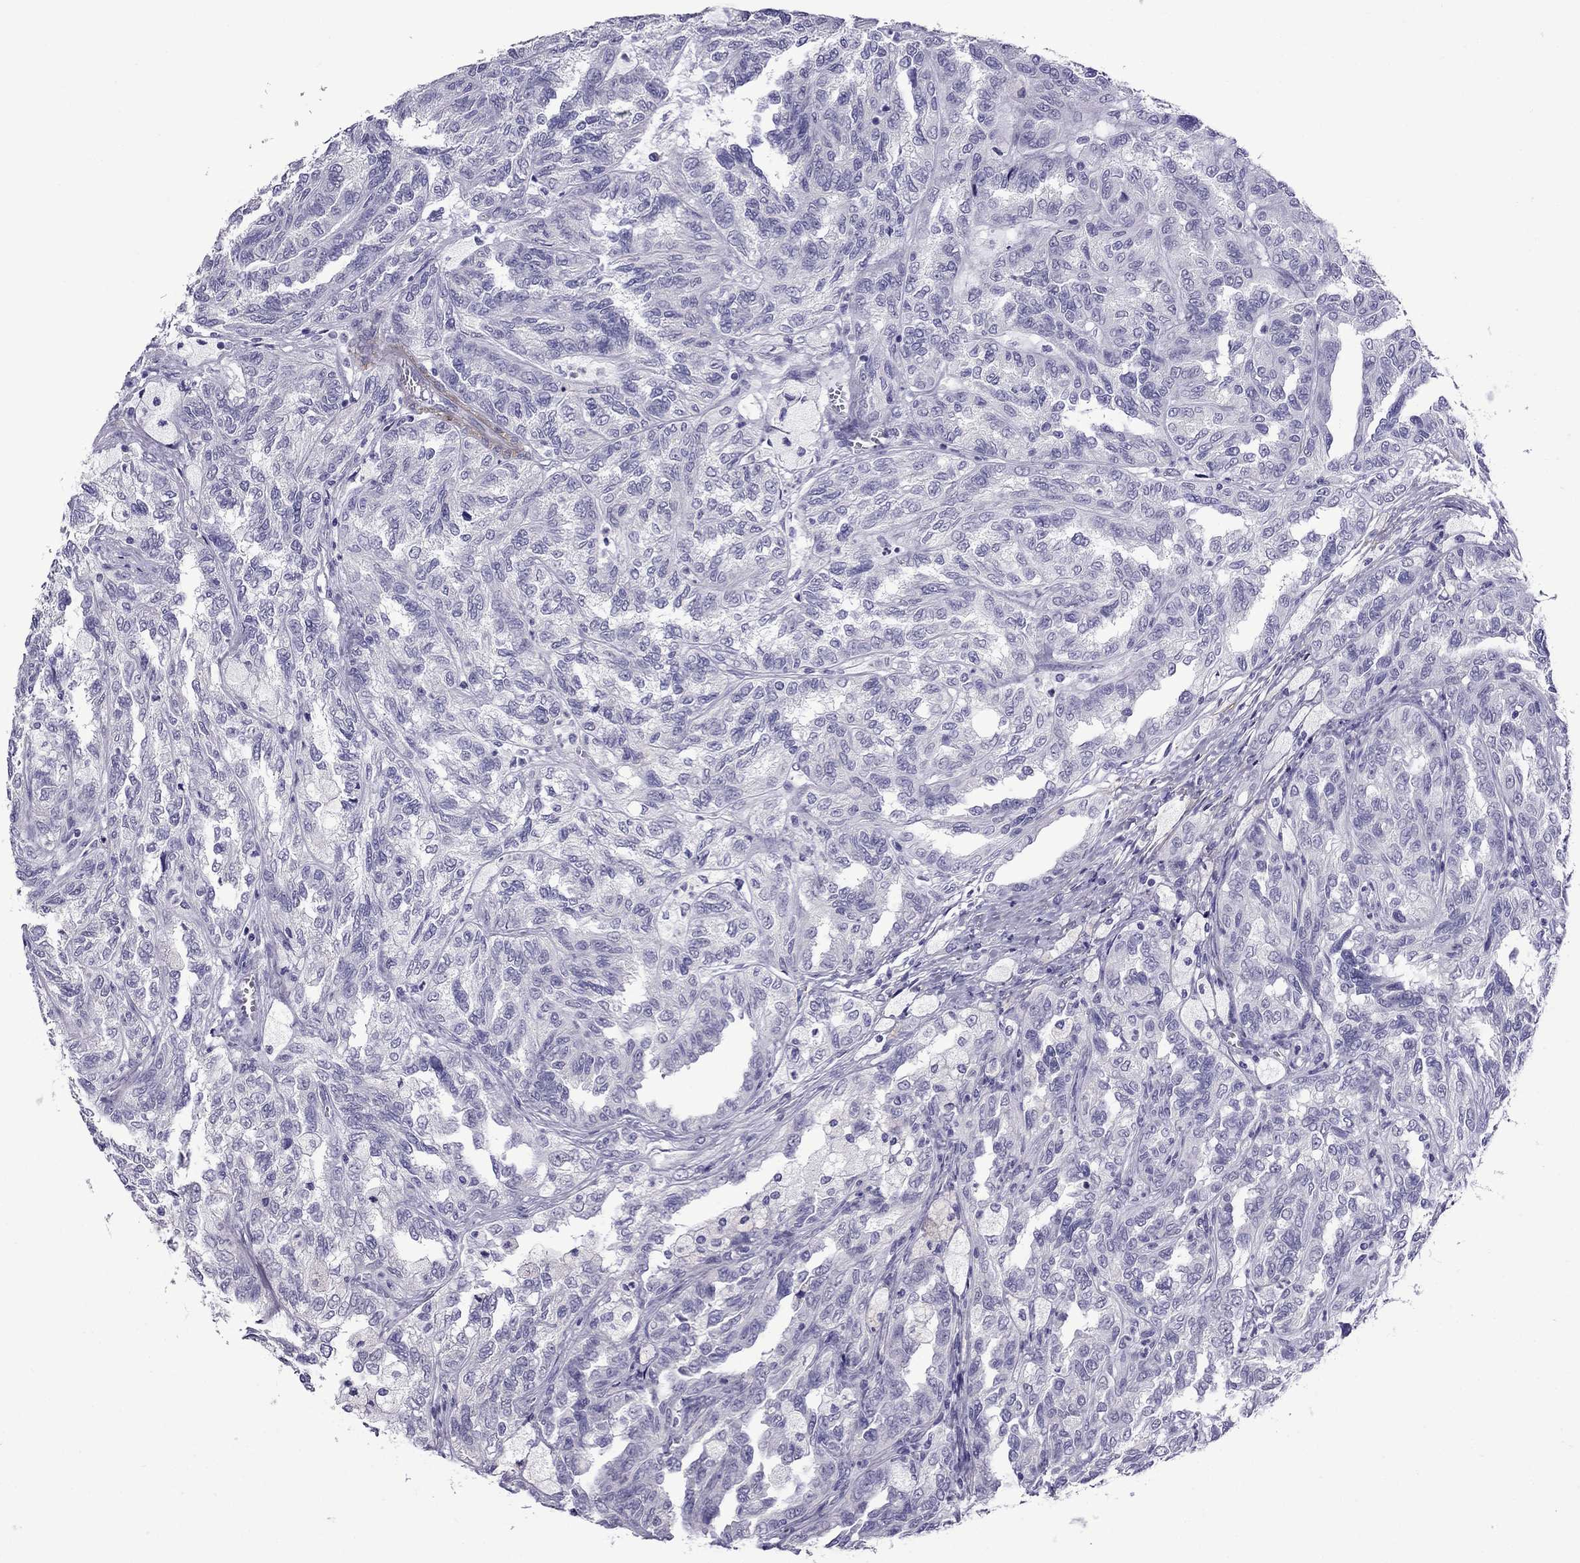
{"staining": {"intensity": "negative", "quantity": "none", "location": "none"}, "tissue": "renal cancer", "cell_type": "Tumor cells", "image_type": "cancer", "snomed": [{"axis": "morphology", "description": "Adenocarcinoma, NOS"}, {"axis": "topography", "description": "Kidney"}], "caption": "Protein analysis of renal cancer (adenocarcinoma) shows no significant staining in tumor cells.", "gene": "CHRNA5", "patient": {"sex": "male", "age": 79}}